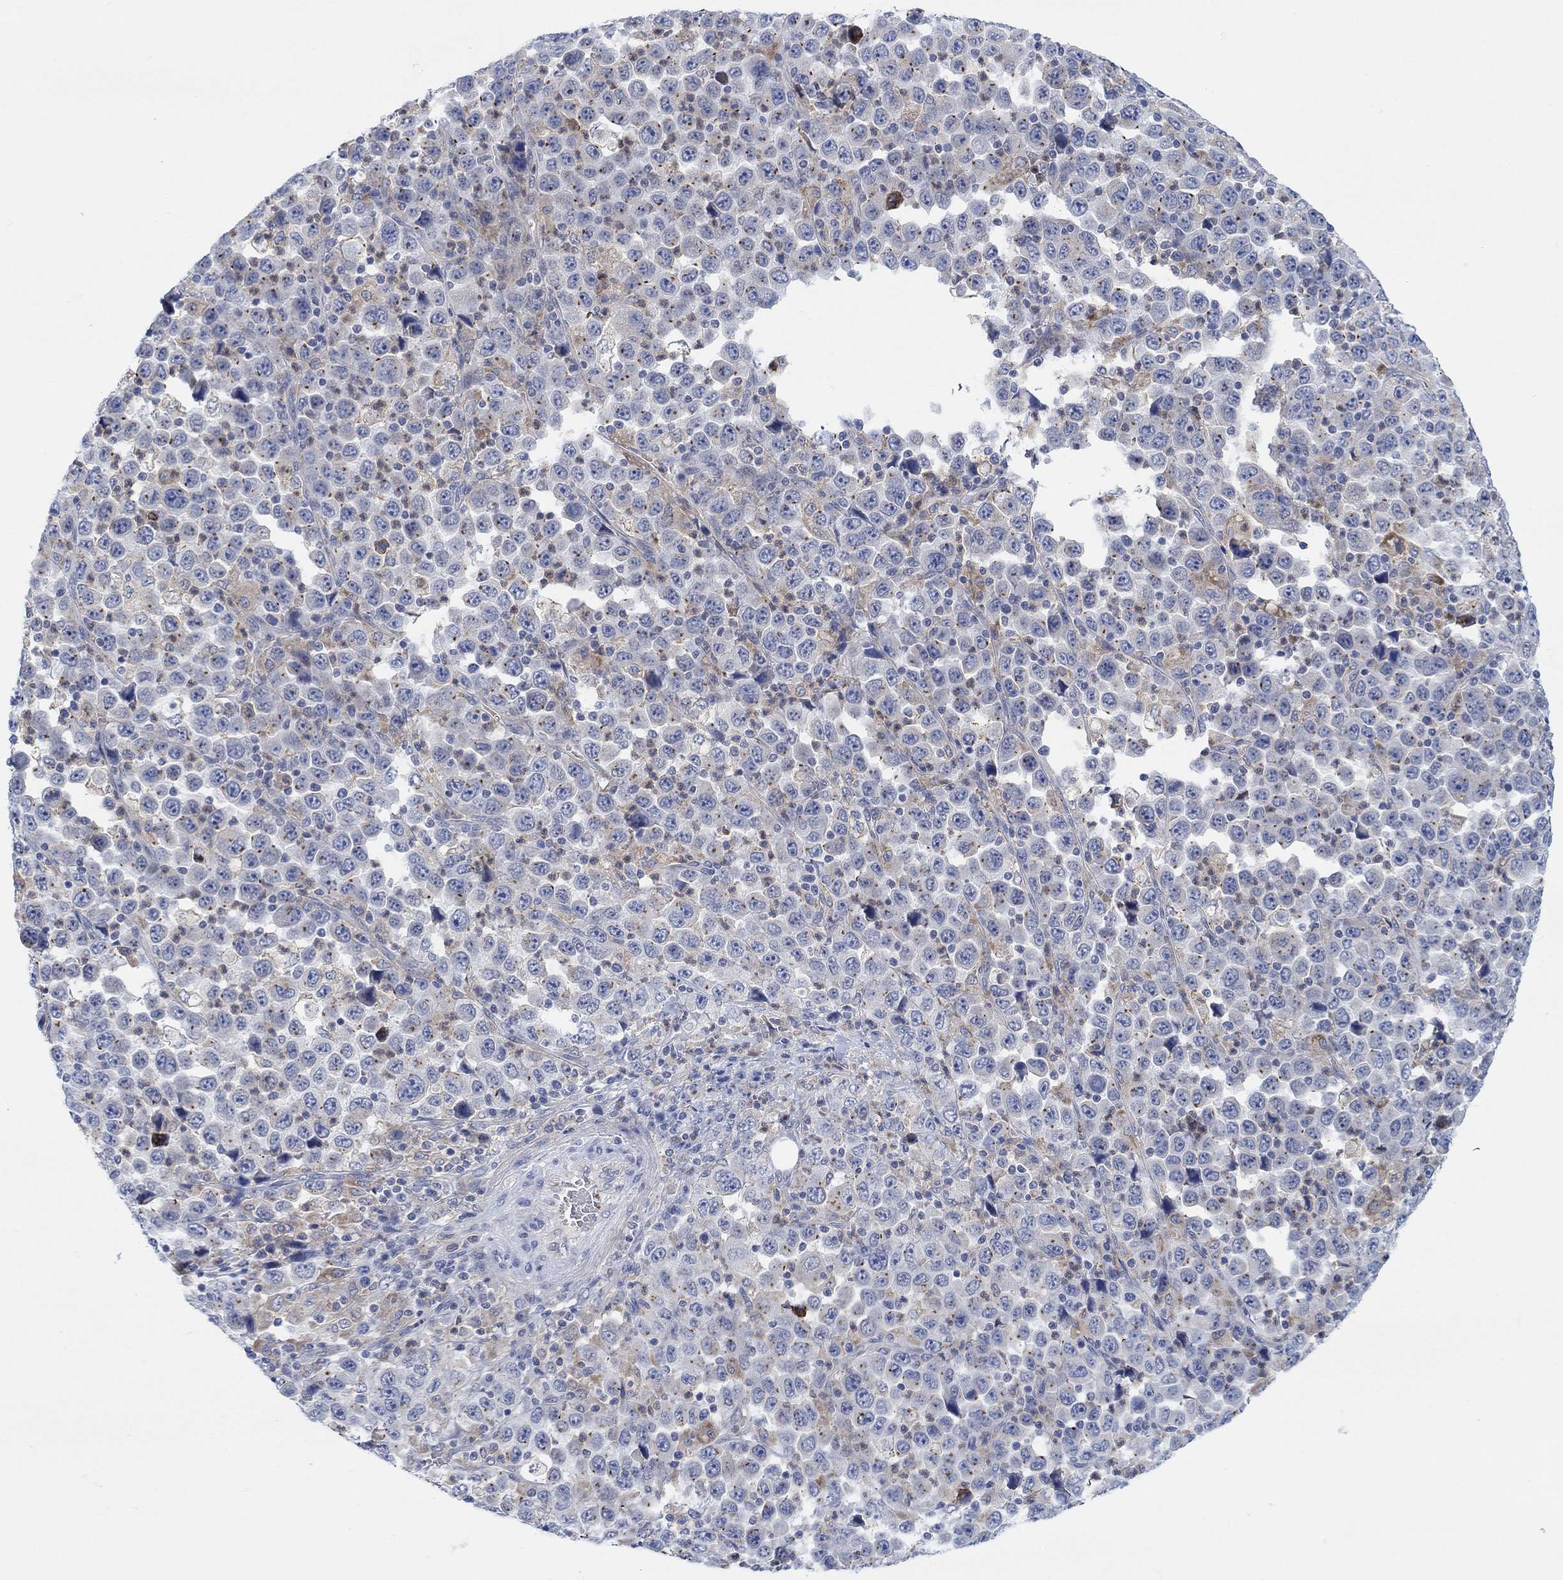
{"staining": {"intensity": "weak", "quantity": "<25%", "location": "cytoplasmic/membranous"}, "tissue": "stomach cancer", "cell_type": "Tumor cells", "image_type": "cancer", "snomed": [{"axis": "morphology", "description": "Normal tissue, NOS"}, {"axis": "morphology", "description": "Adenocarcinoma, NOS"}, {"axis": "topography", "description": "Stomach, upper"}, {"axis": "topography", "description": "Stomach"}], "caption": "Stomach adenocarcinoma stained for a protein using IHC demonstrates no expression tumor cells.", "gene": "PMFBP1", "patient": {"sex": "male", "age": 59}}